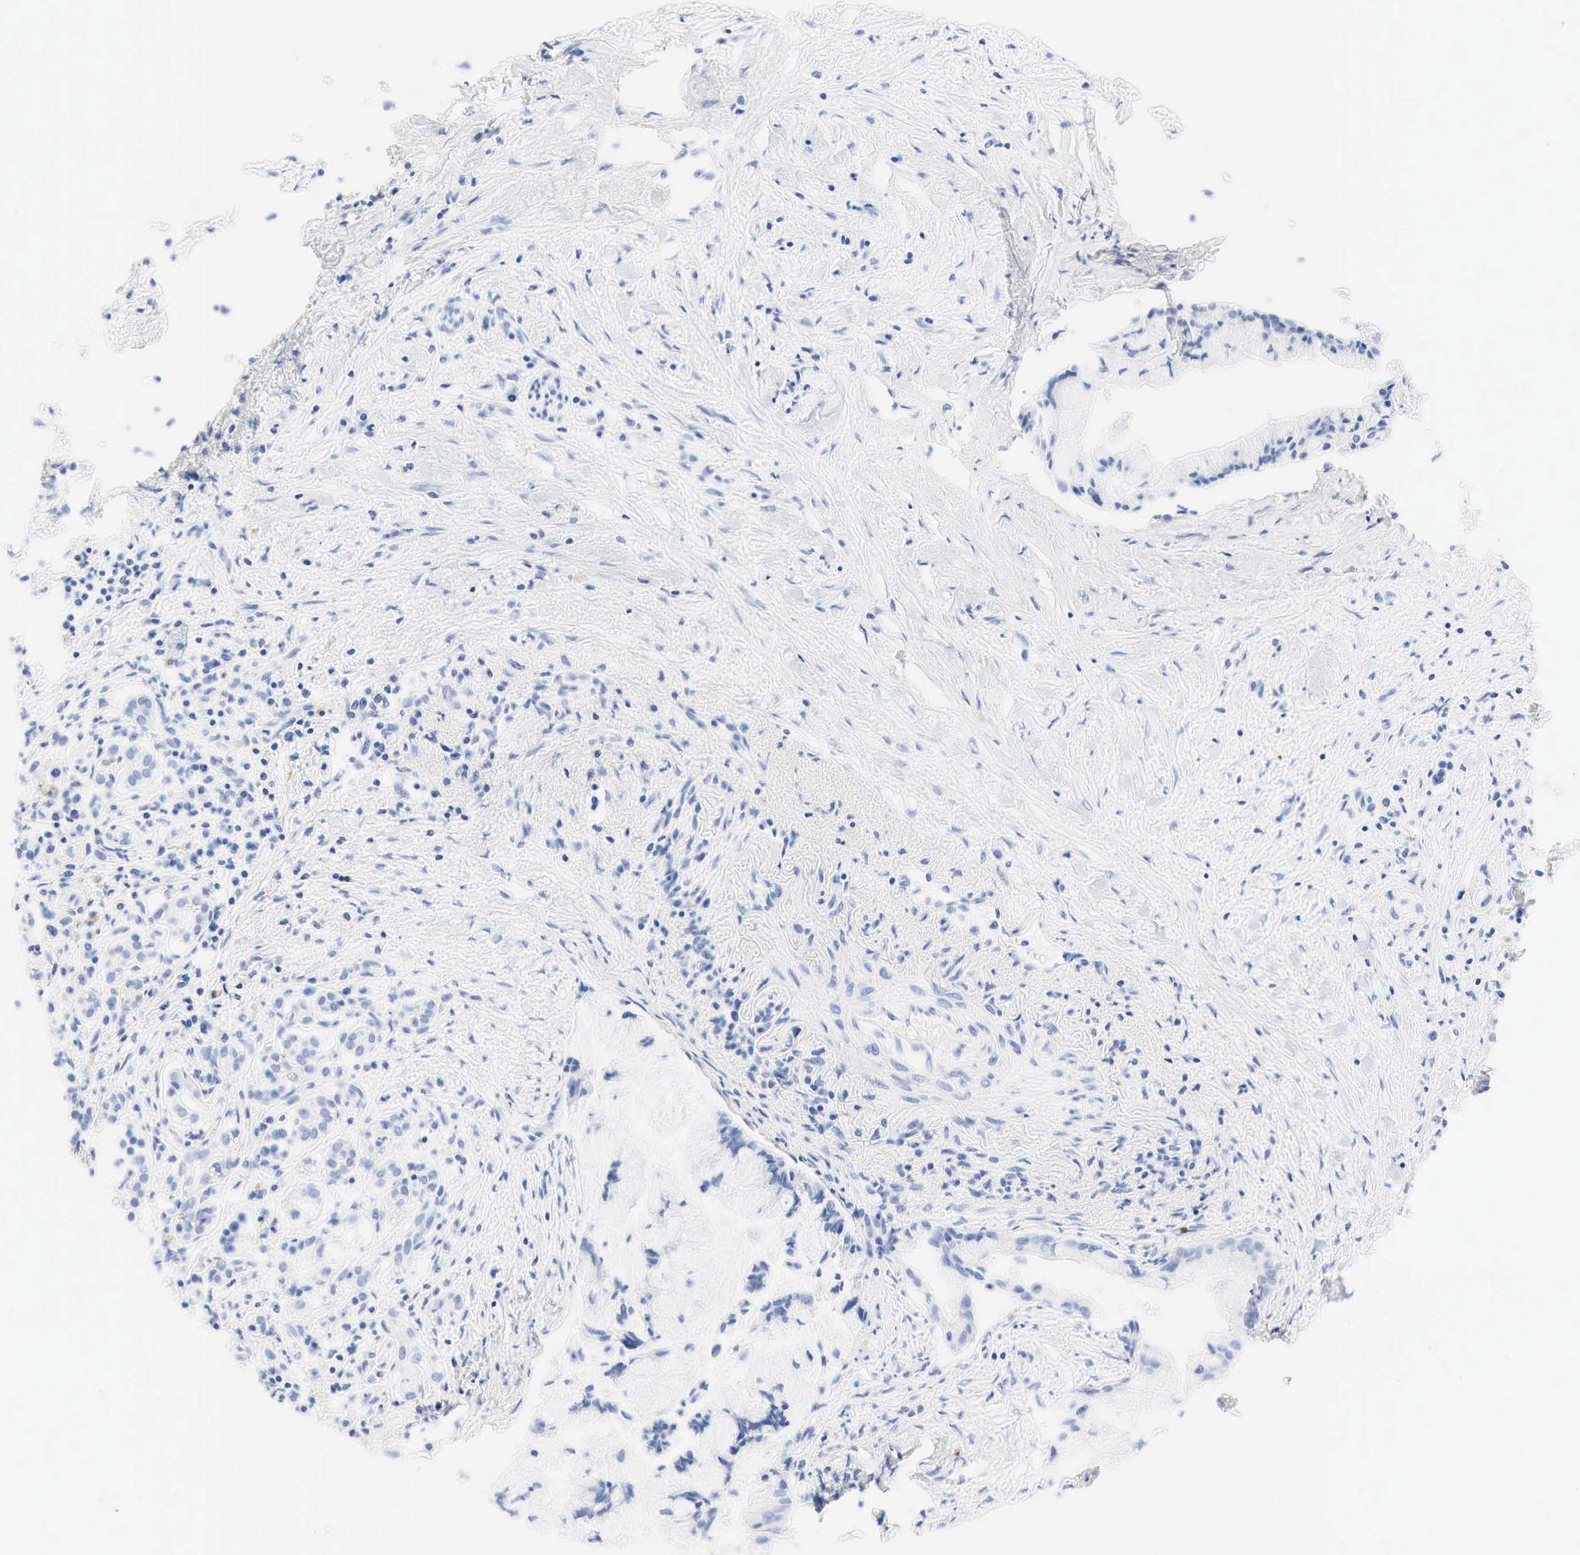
{"staining": {"intensity": "negative", "quantity": "none", "location": "none"}, "tissue": "pancreatic cancer", "cell_type": "Tumor cells", "image_type": "cancer", "snomed": [{"axis": "morphology", "description": "Adenocarcinoma, NOS"}, {"axis": "topography", "description": "Pancreas"}], "caption": "An image of pancreatic adenocarcinoma stained for a protein exhibits no brown staining in tumor cells.", "gene": "NKX2-1", "patient": {"sex": "male", "age": 59}}